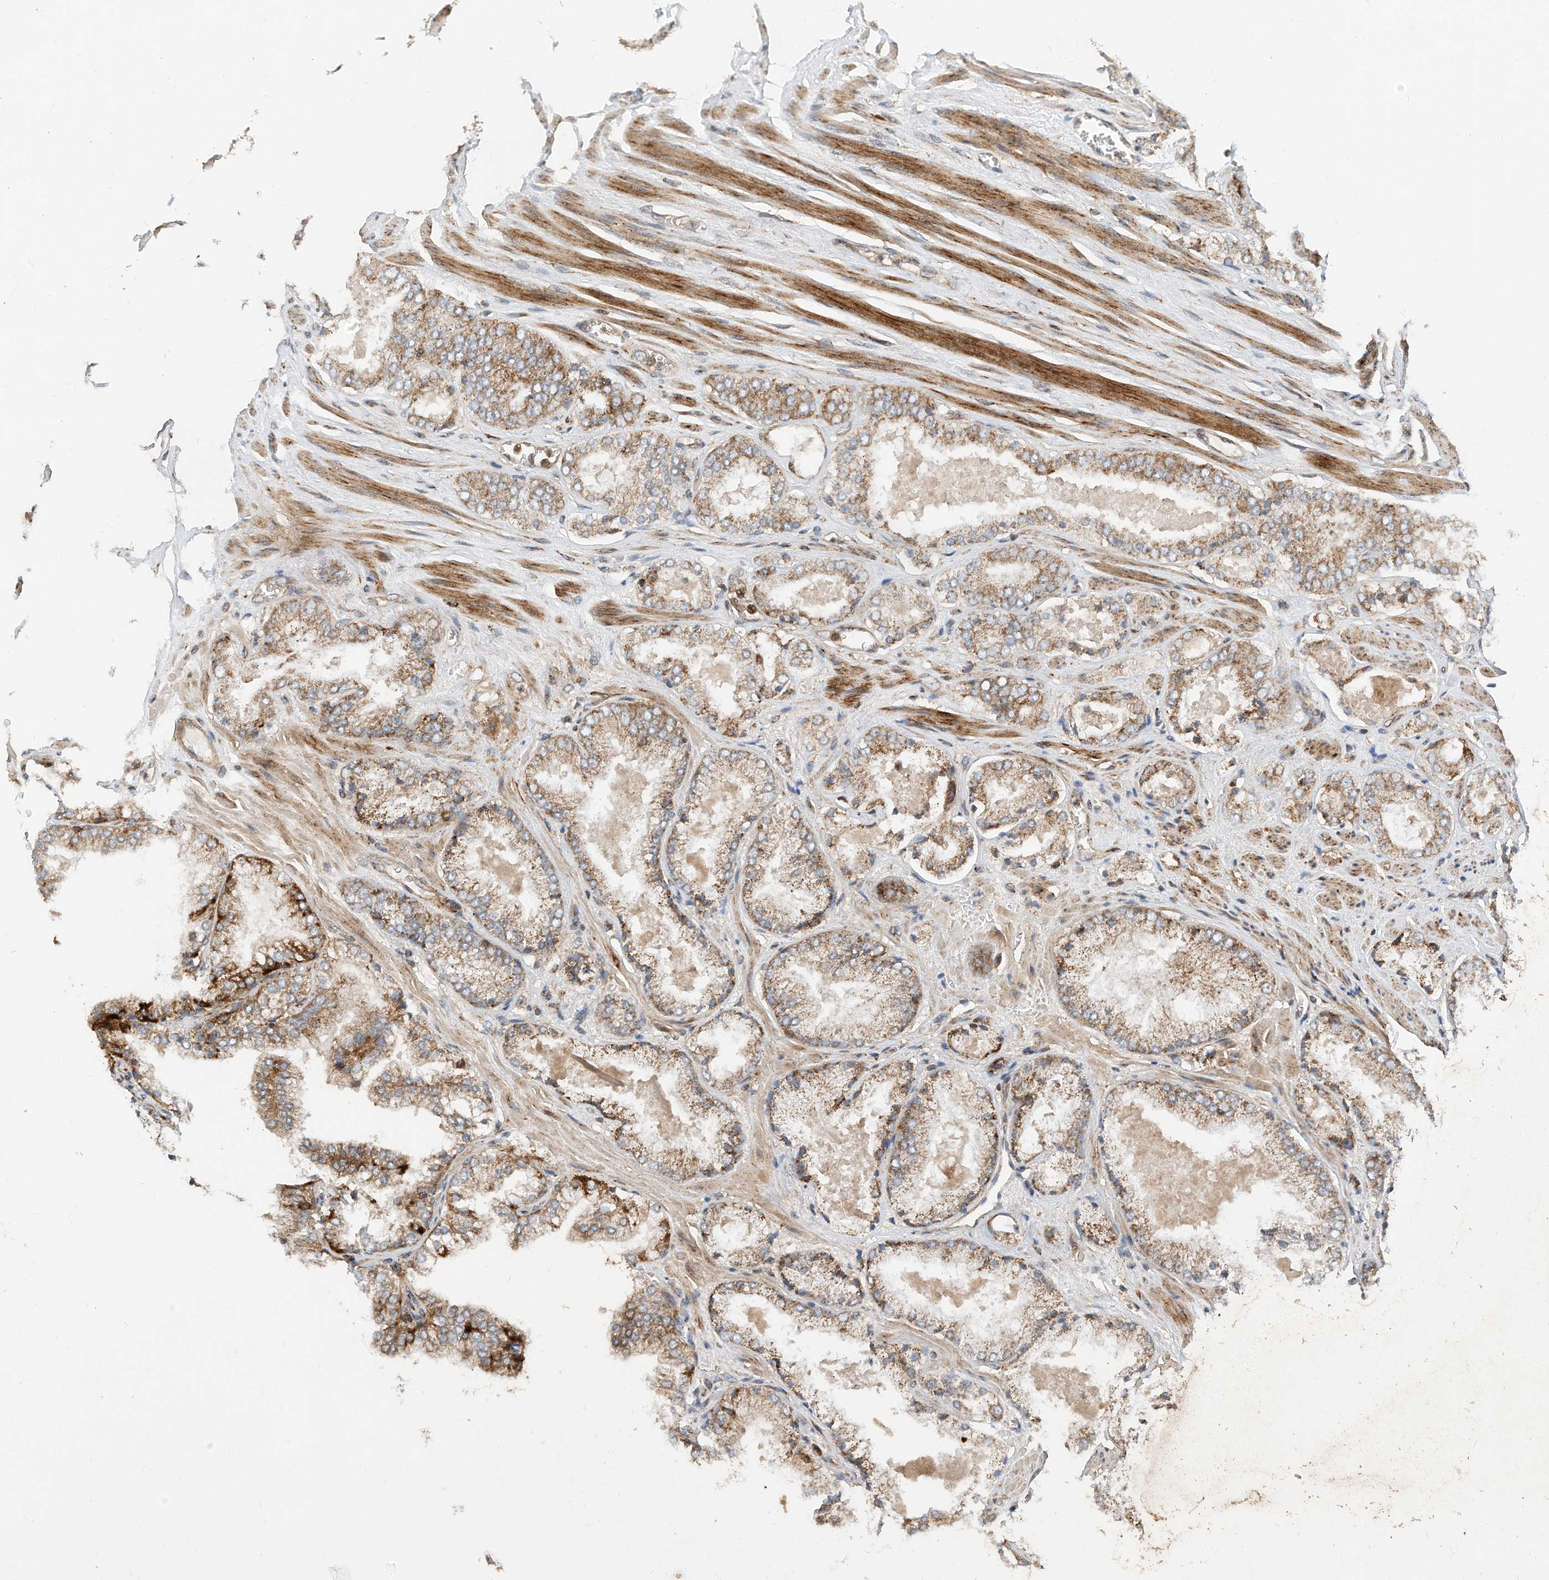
{"staining": {"intensity": "moderate", "quantity": ">75%", "location": "cytoplasmic/membranous"}, "tissue": "prostate cancer", "cell_type": "Tumor cells", "image_type": "cancer", "snomed": [{"axis": "morphology", "description": "Adenocarcinoma, High grade"}, {"axis": "topography", "description": "Prostate"}], "caption": "Protein analysis of prostate high-grade adenocarcinoma tissue displays moderate cytoplasmic/membranous expression in about >75% of tumor cells. (IHC, brightfield microscopy, high magnification).", "gene": "CPAMD8", "patient": {"sex": "male", "age": 58}}